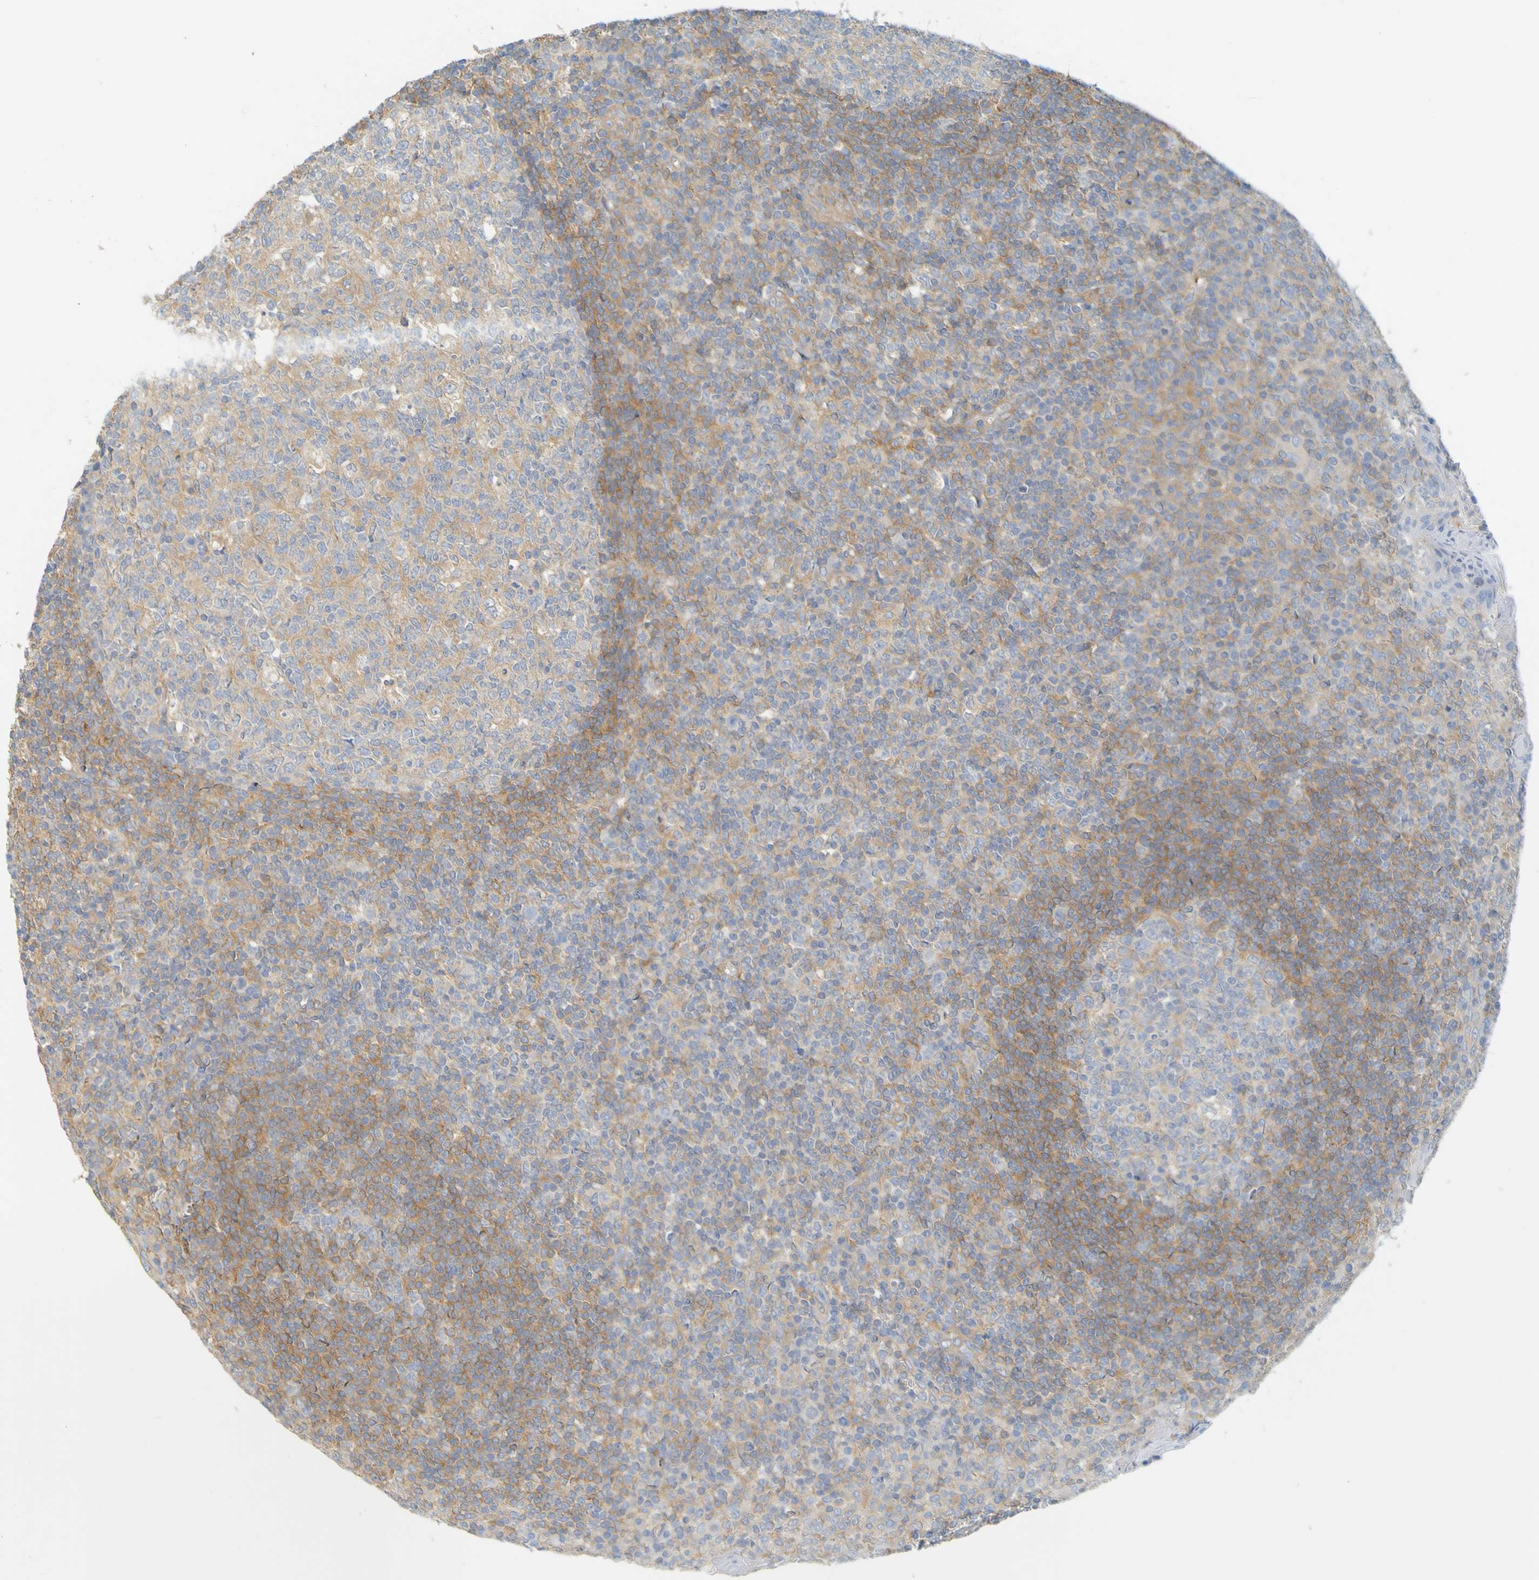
{"staining": {"intensity": "strong", "quantity": "25%-75%", "location": "cytoplasmic/membranous"}, "tissue": "tonsil", "cell_type": "Germinal center cells", "image_type": "normal", "snomed": [{"axis": "morphology", "description": "Normal tissue, NOS"}, {"axis": "topography", "description": "Tonsil"}], "caption": "Unremarkable tonsil demonstrates strong cytoplasmic/membranous staining in about 25%-75% of germinal center cells.", "gene": "APPL1", "patient": {"sex": "female", "age": 19}}